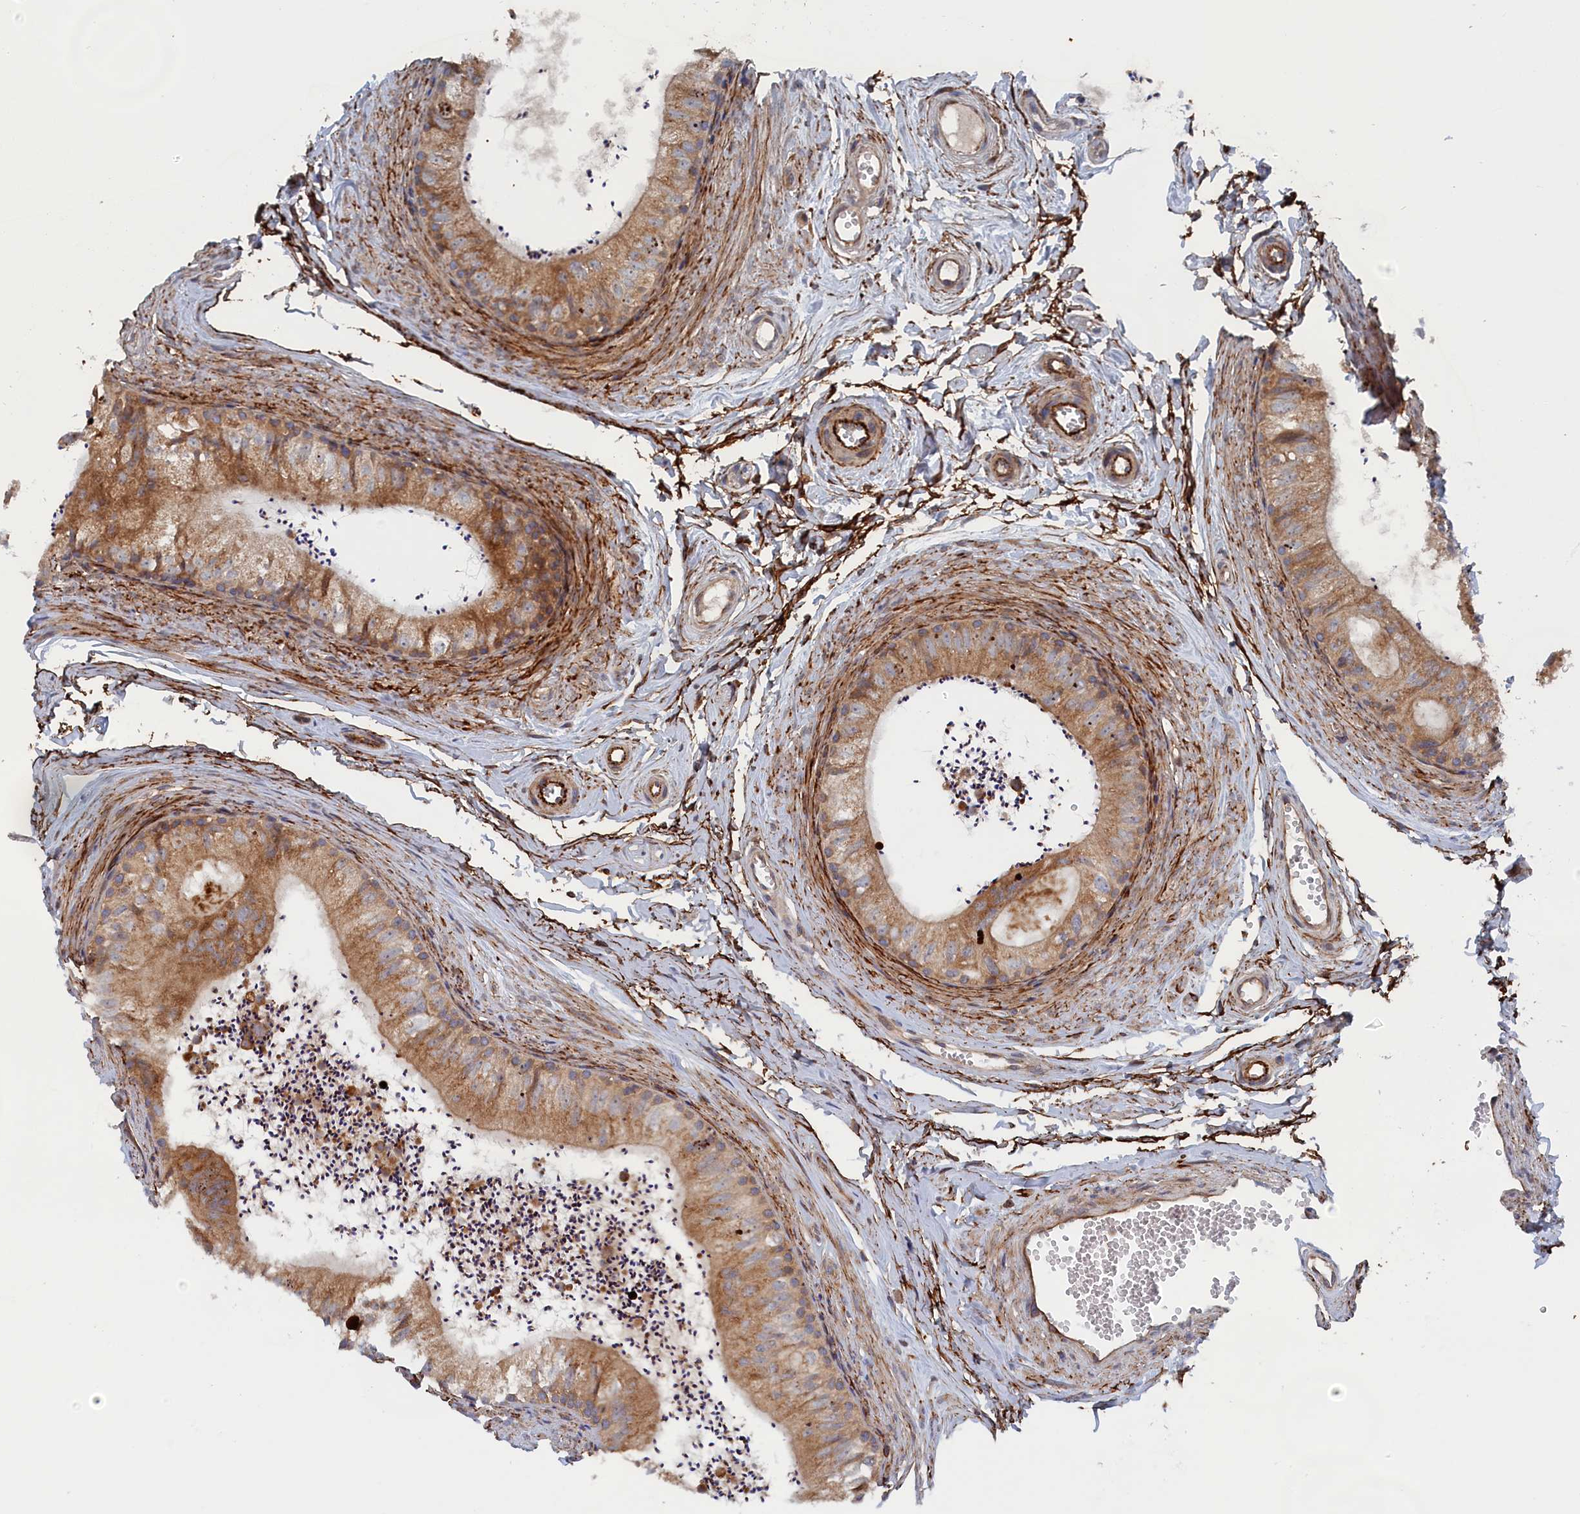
{"staining": {"intensity": "moderate", "quantity": ">75%", "location": "cytoplasmic/membranous"}, "tissue": "epididymis", "cell_type": "Glandular cells", "image_type": "normal", "snomed": [{"axis": "morphology", "description": "Normal tissue, NOS"}, {"axis": "topography", "description": "Epididymis"}], "caption": "Protein expression analysis of unremarkable human epididymis reveals moderate cytoplasmic/membranous positivity in about >75% of glandular cells. Immunohistochemistry stains the protein of interest in brown and the nuclei are stained blue.", "gene": "TMEM196", "patient": {"sex": "male", "age": 56}}